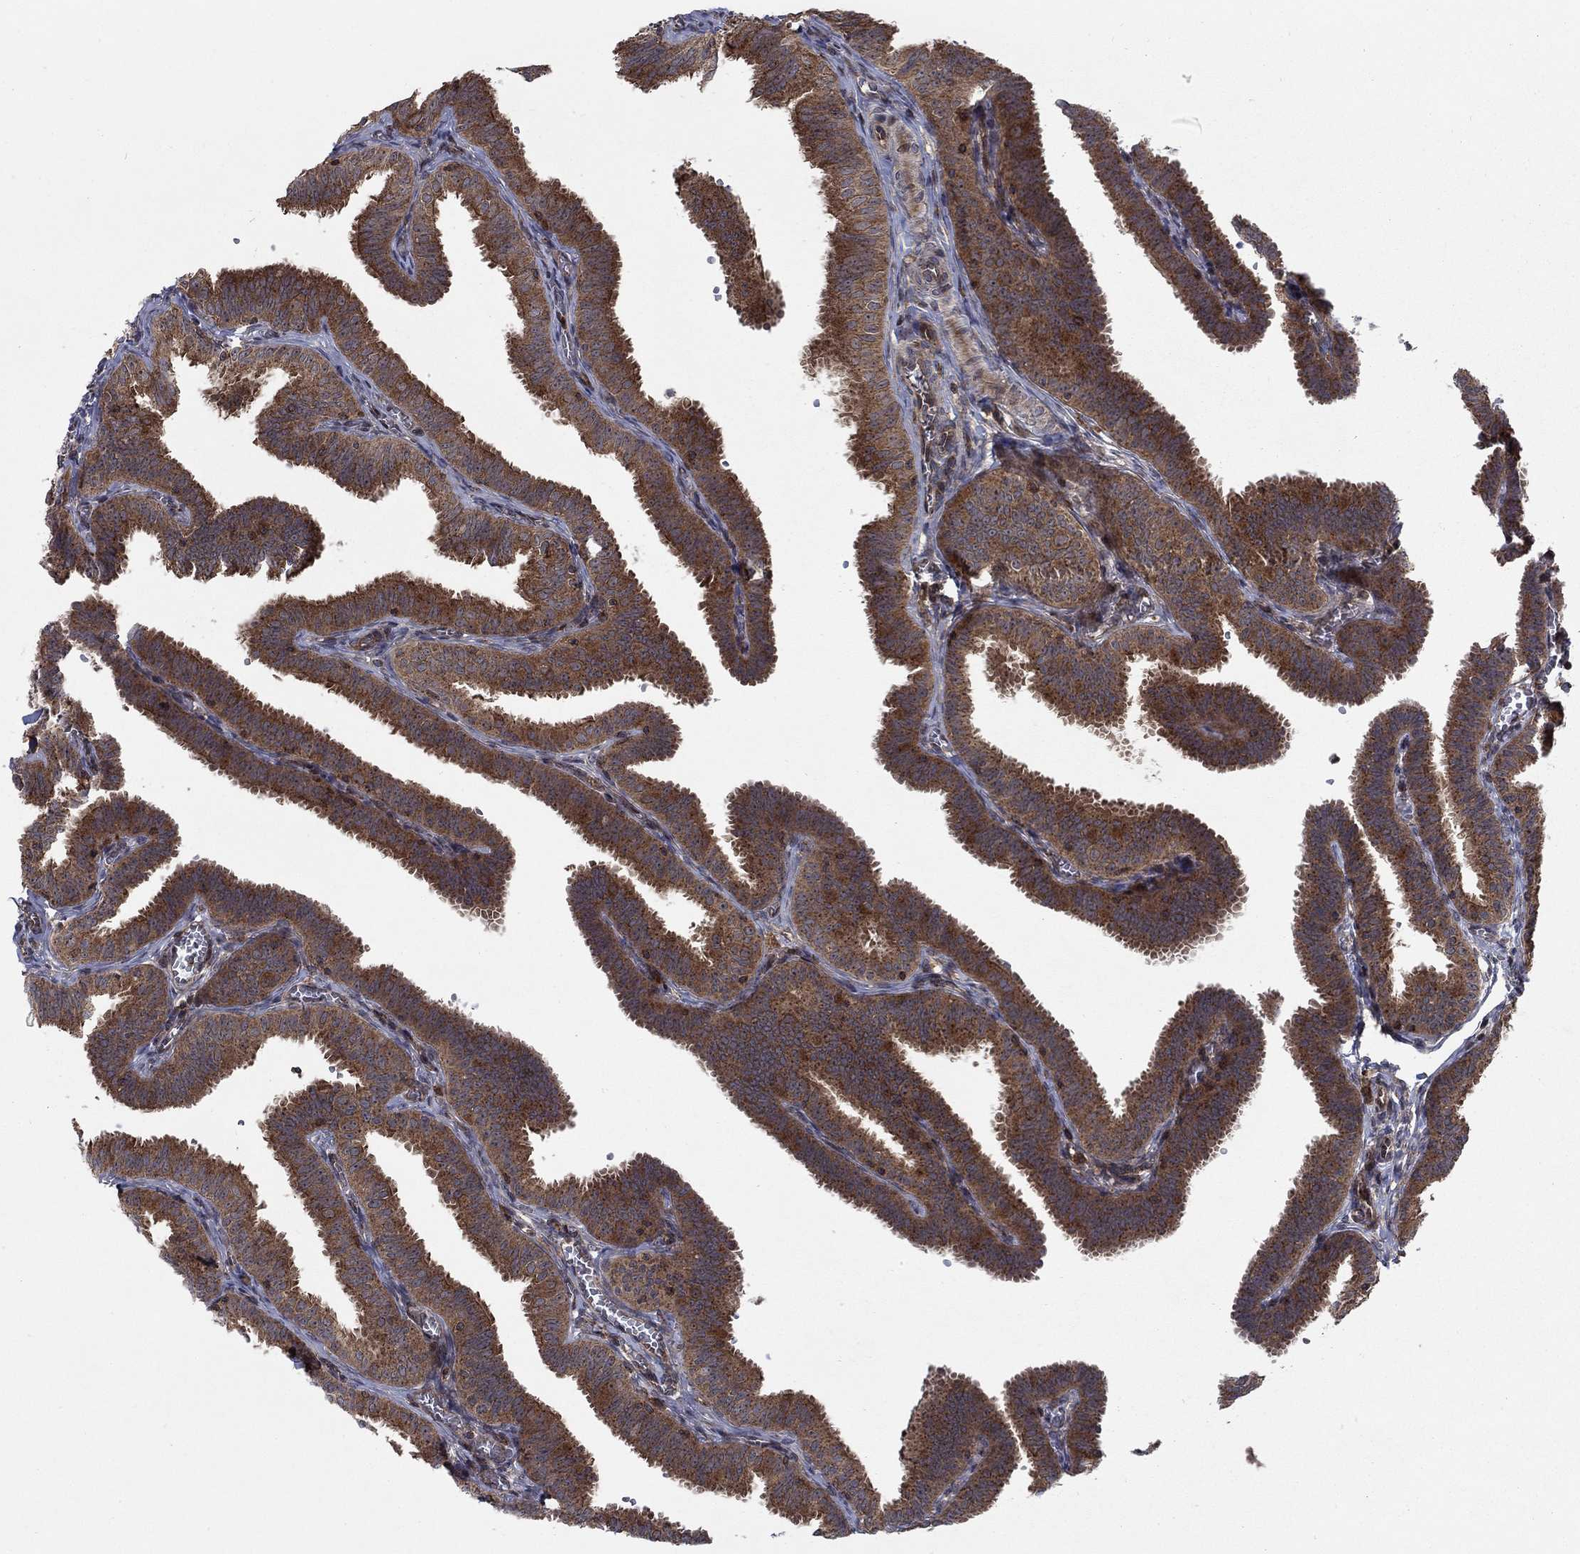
{"staining": {"intensity": "strong", "quantity": ">75%", "location": "cytoplasmic/membranous"}, "tissue": "fallopian tube", "cell_type": "Glandular cells", "image_type": "normal", "snomed": [{"axis": "morphology", "description": "Normal tissue, NOS"}, {"axis": "topography", "description": "Fallopian tube"}], "caption": "Glandular cells demonstrate strong cytoplasmic/membranous positivity in approximately >75% of cells in unremarkable fallopian tube.", "gene": "IFI35", "patient": {"sex": "female", "age": 25}}